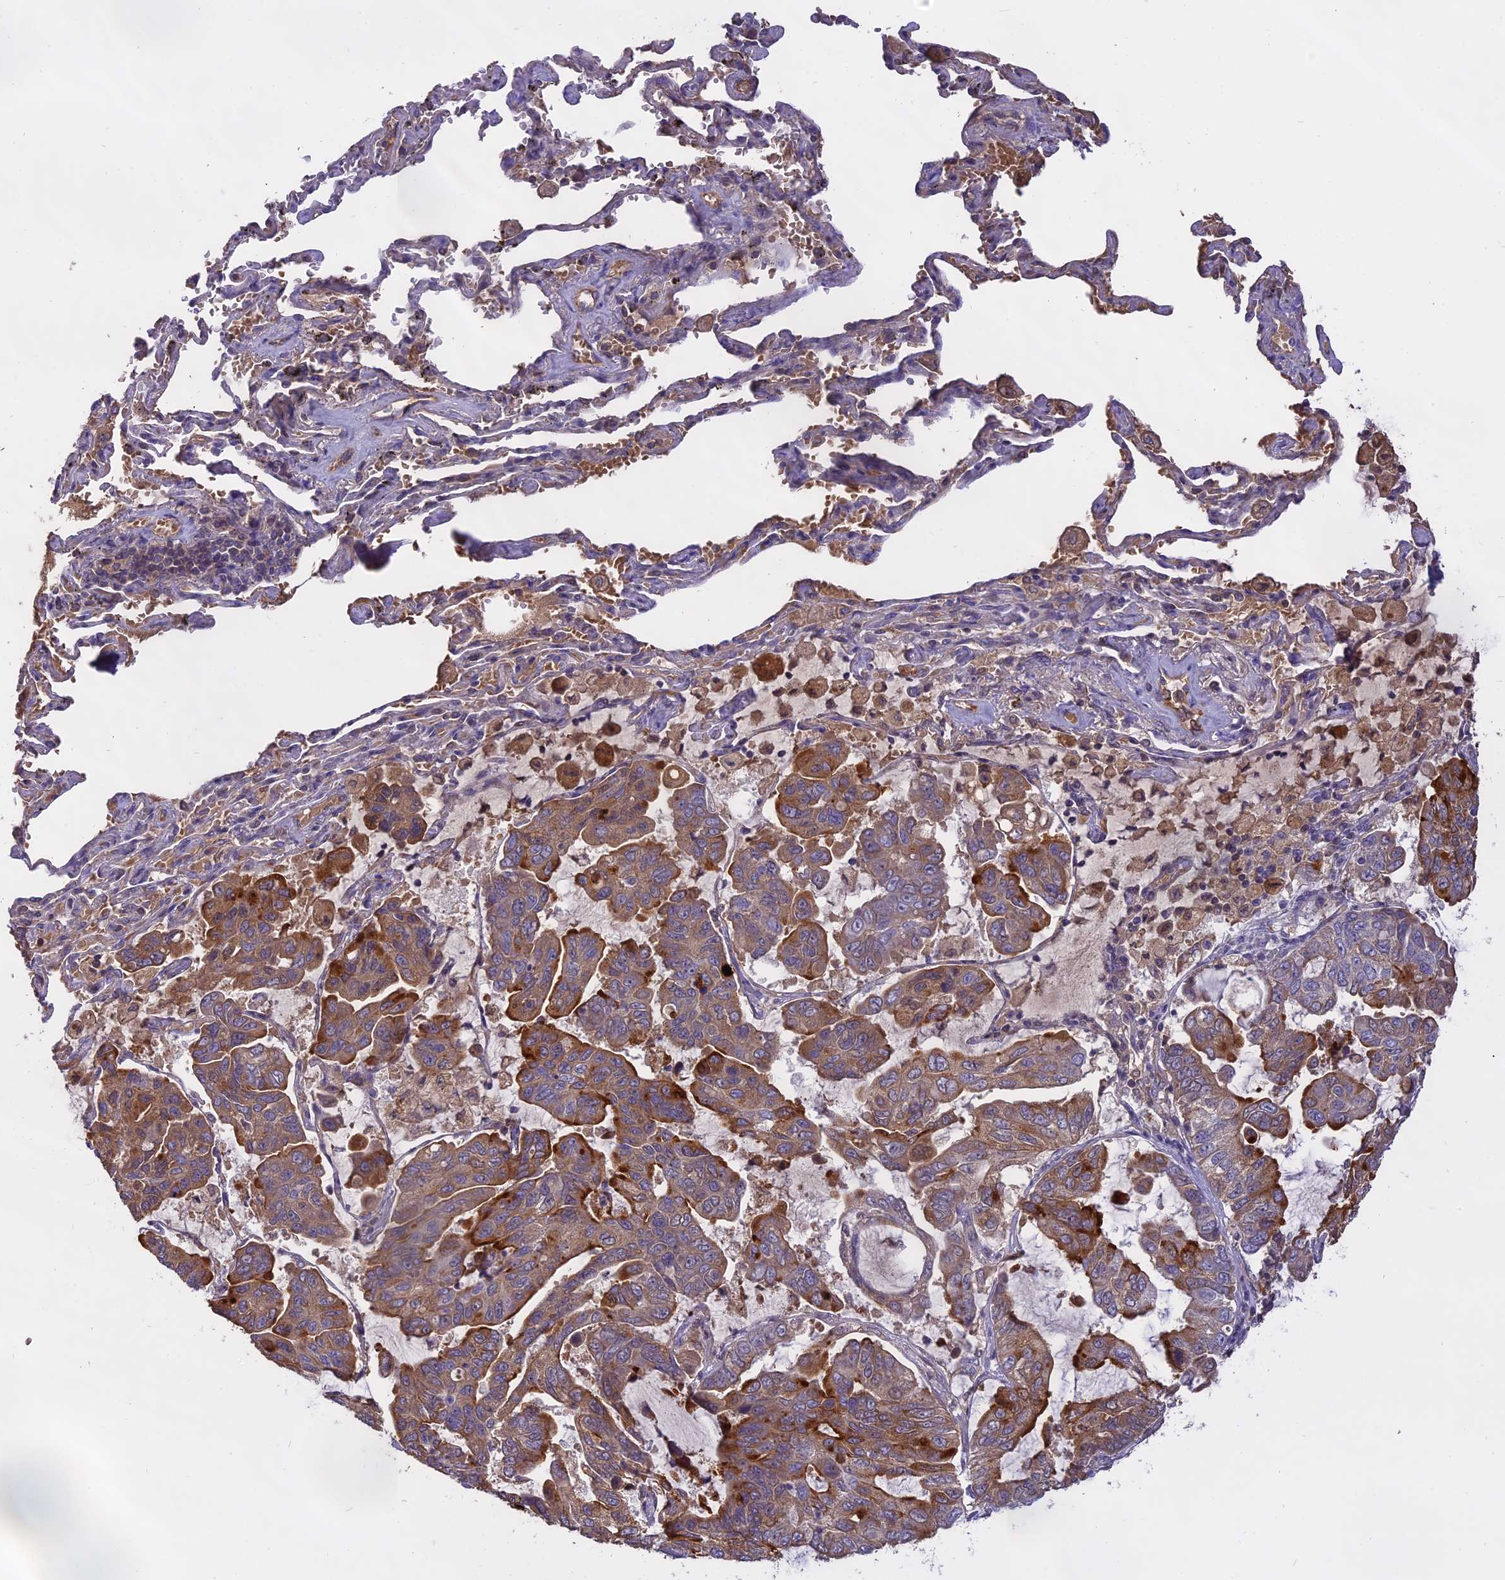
{"staining": {"intensity": "moderate", "quantity": ">75%", "location": "cytoplasmic/membranous"}, "tissue": "lung cancer", "cell_type": "Tumor cells", "image_type": "cancer", "snomed": [{"axis": "morphology", "description": "Adenocarcinoma, NOS"}, {"axis": "topography", "description": "Lung"}], "caption": "Lung cancer was stained to show a protein in brown. There is medium levels of moderate cytoplasmic/membranous positivity in about >75% of tumor cells.", "gene": "WFDC2", "patient": {"sex": "male", "age": 64}}